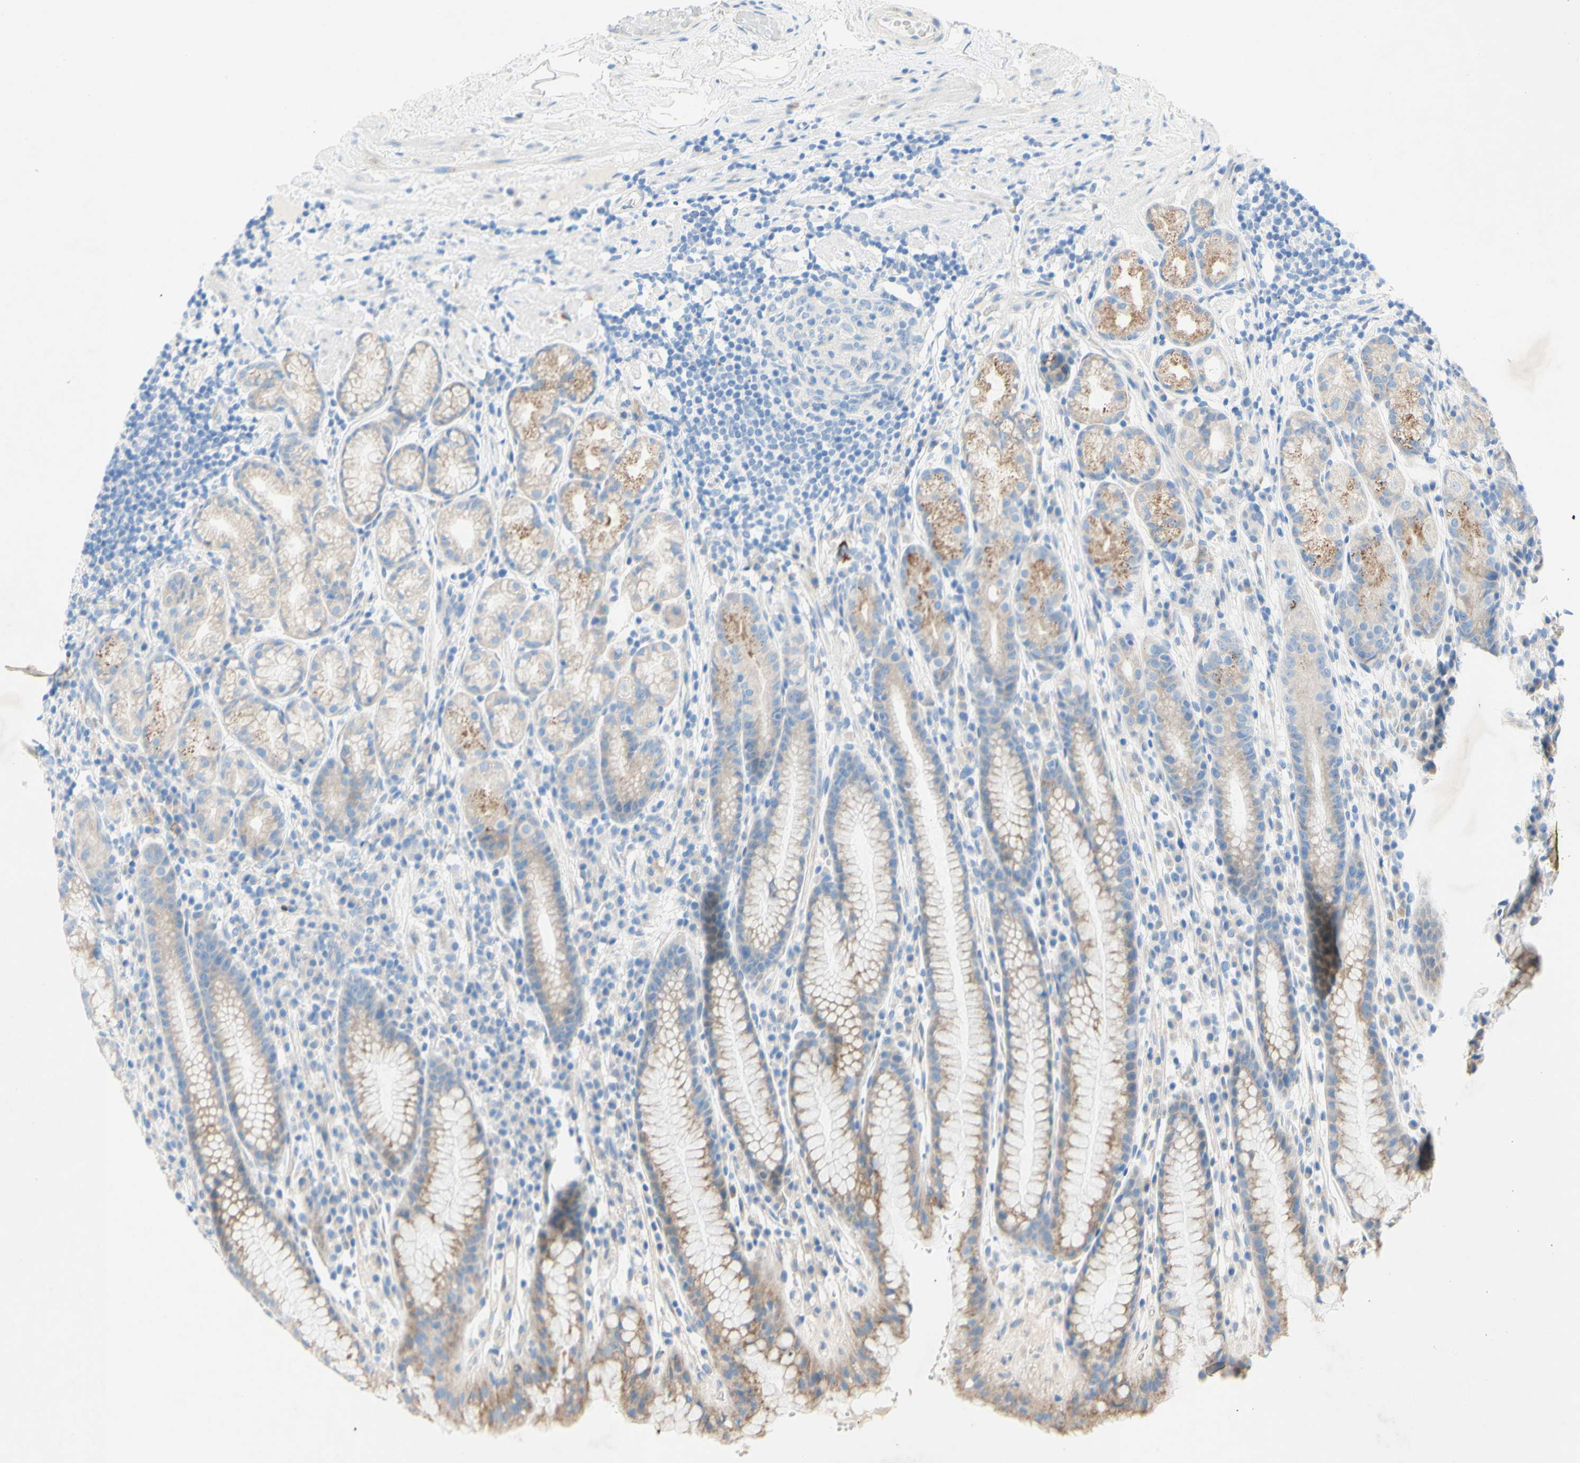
{"staining": {"intensity": "moderate", "quantity": "25%-75%", "location": "cytoplasmic/membranous"}, "tissue": "stomach", "cell_type": "Glandular cells", "image_type": "normal", "snomed": [{"axis": "morphology", "description": "Normal tissue, NOS"}, {"axis": "topography", "description": "Stomach, lower"}], "caption": "A micrograph showing moderate cytoplasmic/membranous positivity in approximately 25%-75% of glandular cells in unremarkable stomach, as visualized by brown immunohistochemical staining.", "gene": "TMIGD2", "patient": {"sex": "male", "age": 52}}